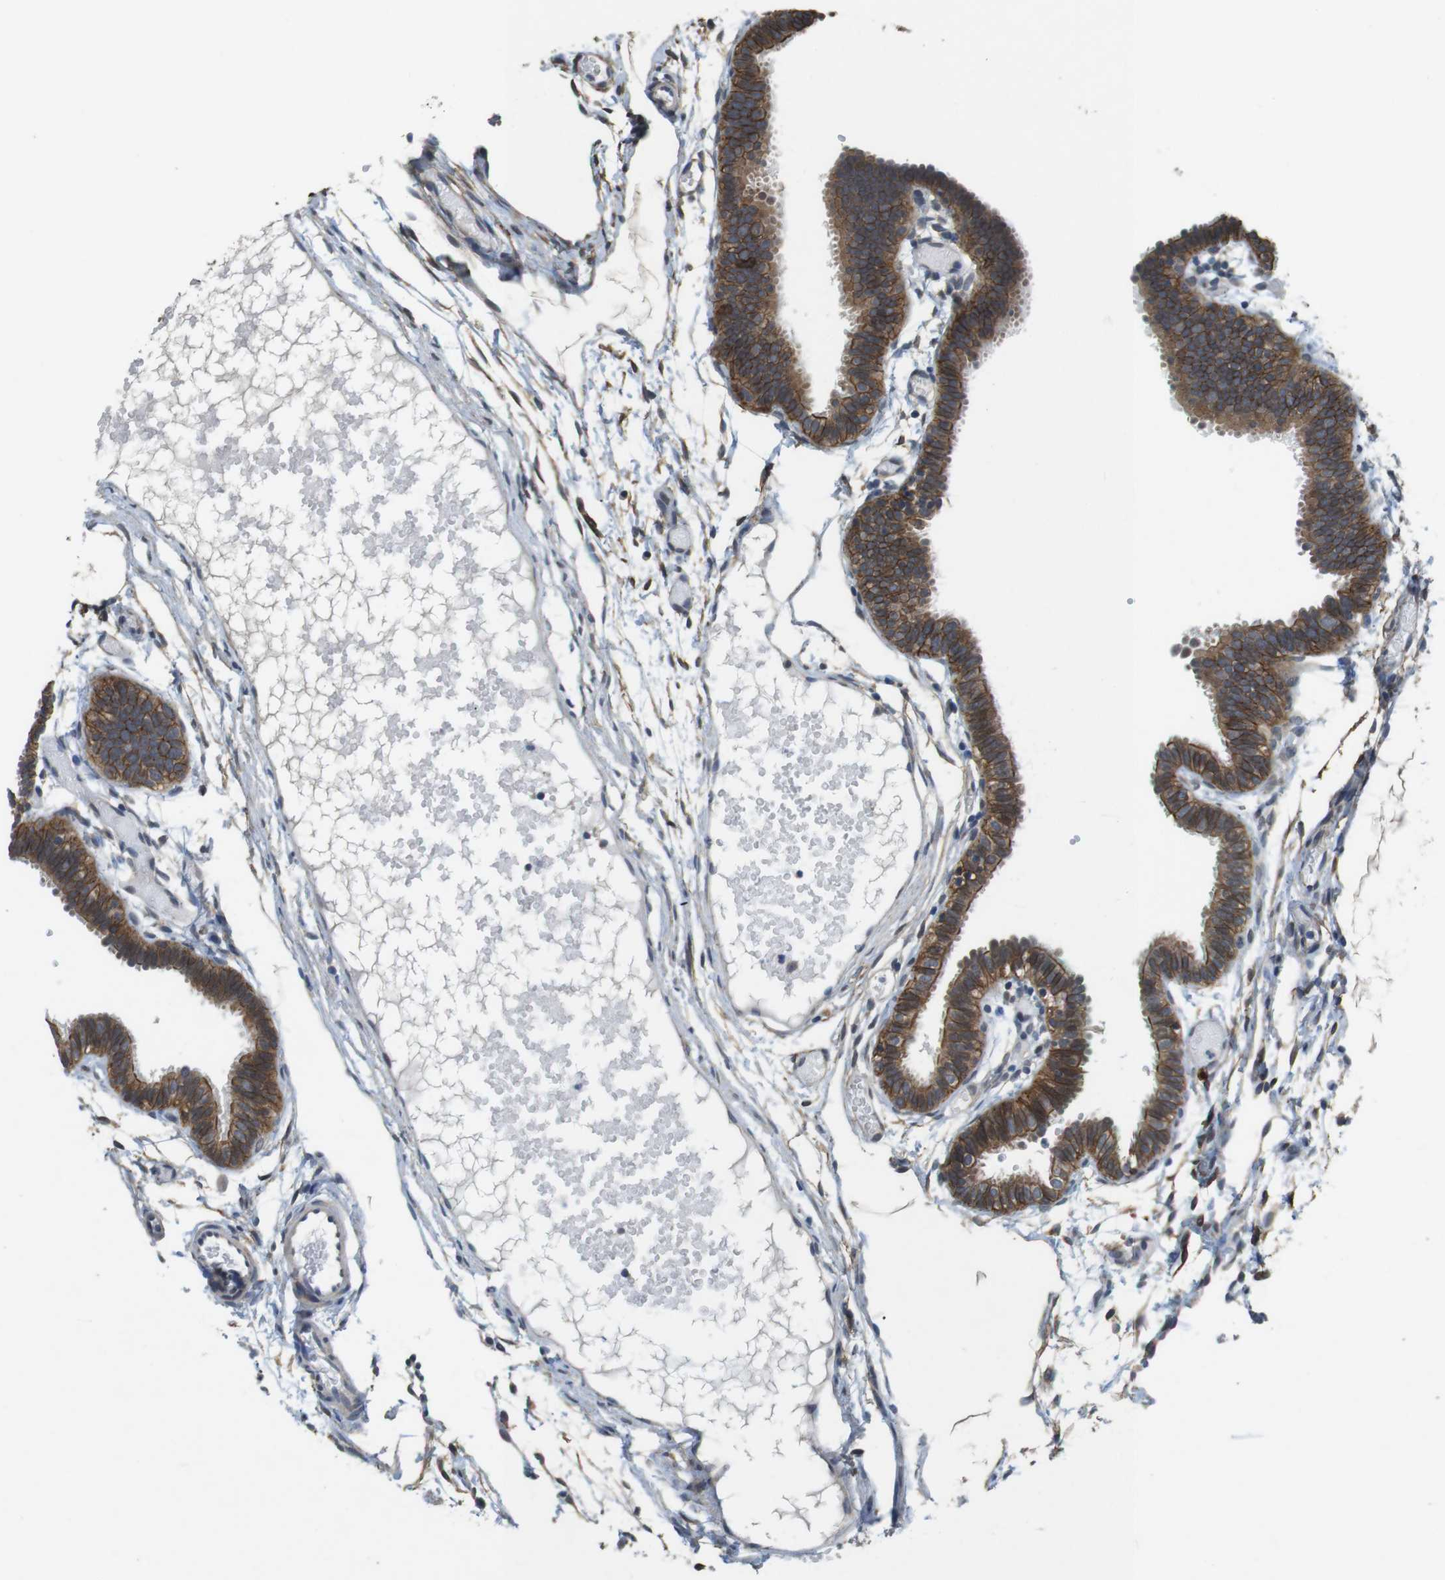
{"staining": {"intensity": "moderate", "quantity": ">75%", "location": "cytoplasmic/membranous"}, "tissue": "fallopian tube", "cell_type": "Glandular cells", "image_type": "normal", "snomed": [{"axis": "morphology", "description": "Normal tissue, NOS"}, {"axis": "topography", "description": "Fallopian tube"}], "caption": "Moderate cytoplasmic/membranous positivity is identified in approximately >75% of glandular cells in unremarkable fallopian tube. (DAB (3,3'-diaminobenzidine) IHC with brightfield microscopy, high magnification).", "gene": "CLDN7", "patient": {"sex": "female", "age": 29}}